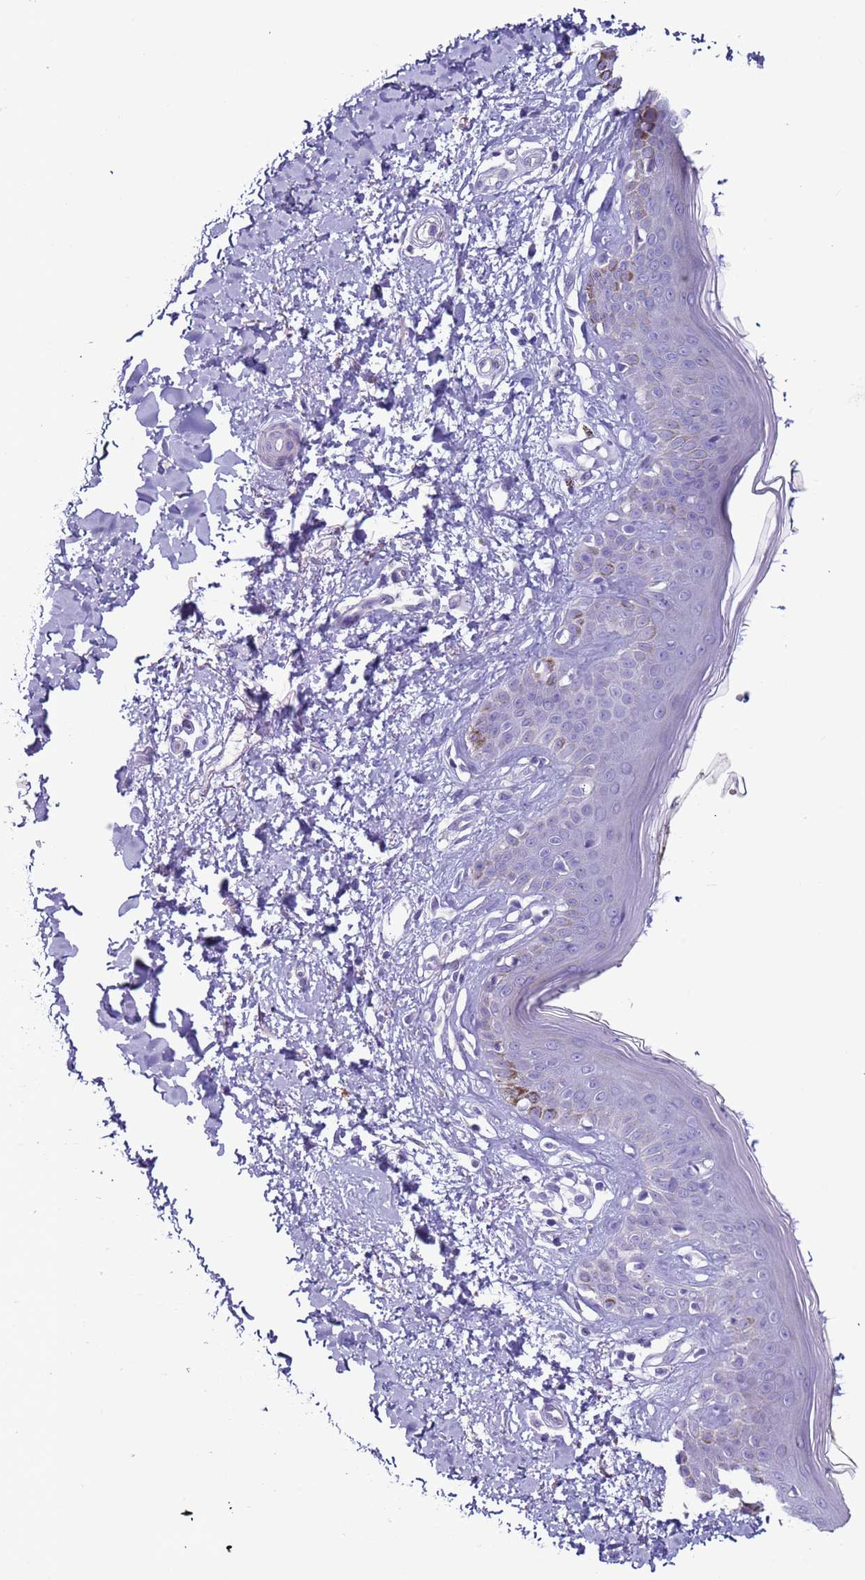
{"staining": {"intensity": "negative", "quantity": "none", "location": "none"}, "tissue": "skin", "cell_type": "Fibroblasts", "image_type": "normal", "snomed": [{"axis": "morphology", "description": "Normal tissue, NOS"}, {"axis": "topography", "description": "Skin"}], "caption": "Immunohistochemical staining of normal skin exhibits no significant expression in fibroblasts. (DAB immunohistochemistry visualized using brightfield microscopy, high magnification).", "gene": "NPAP1", "patient": {"sex": "female", "age": 64}}